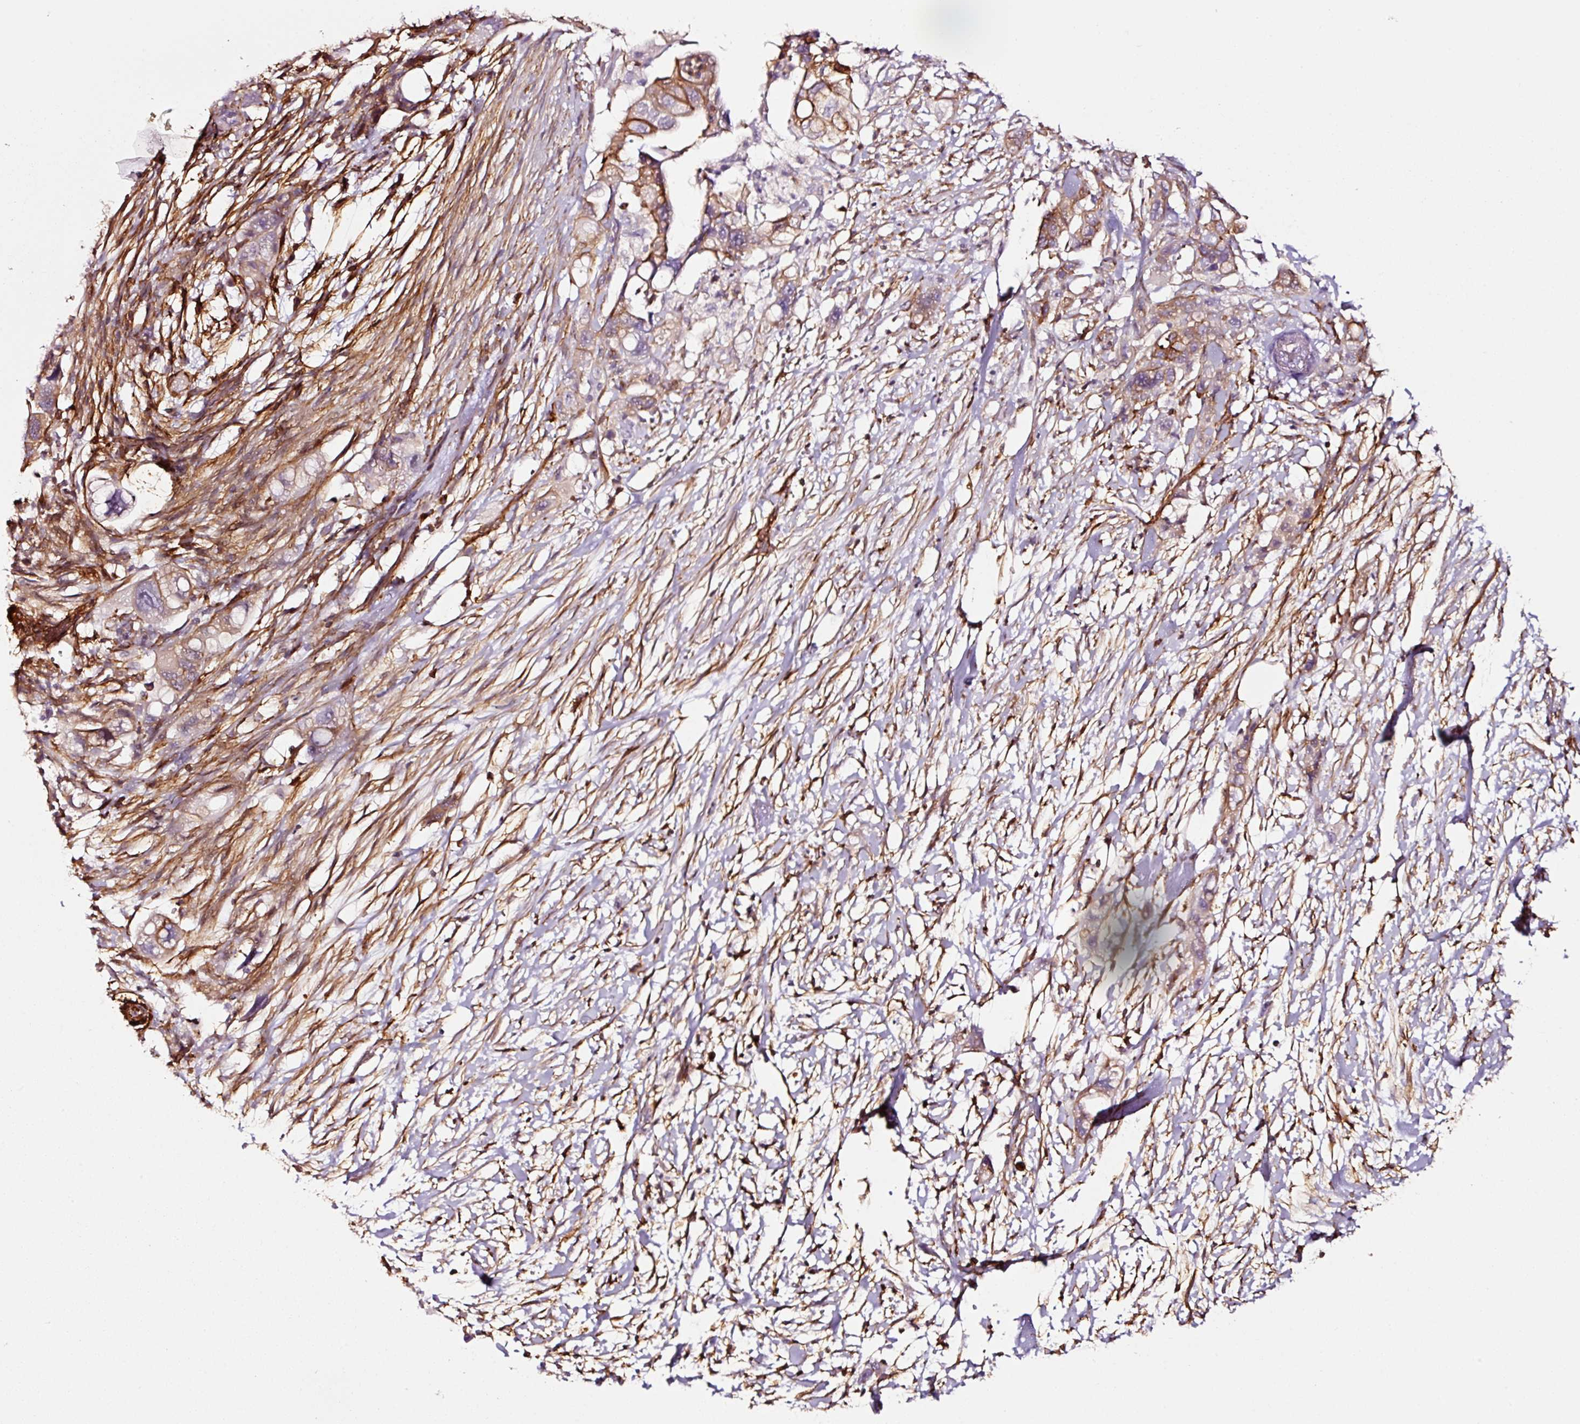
{"staining": {"intensity": "moderate", "quantity": "25%-75%", "location": "cytoplasmic/membranous"}, "tissue": "pancreatic cancer", "cell_type": "Tumor cells", "image_type": "cancer", "snomed": [{"axis": "morphology", "description": "Adenocarcinoma, NOS"}, {"axis": "topography", "description": "Pancreas"}], "caption": "Human adenocarcinoma (pancreatic) stained for a protein (brown) displays moderate cytoplasmic/membranous positive expression in about 25%-75% of tumor cells.", "gene": "ADD3", "patient": {"sex": "female", "age": 72}}